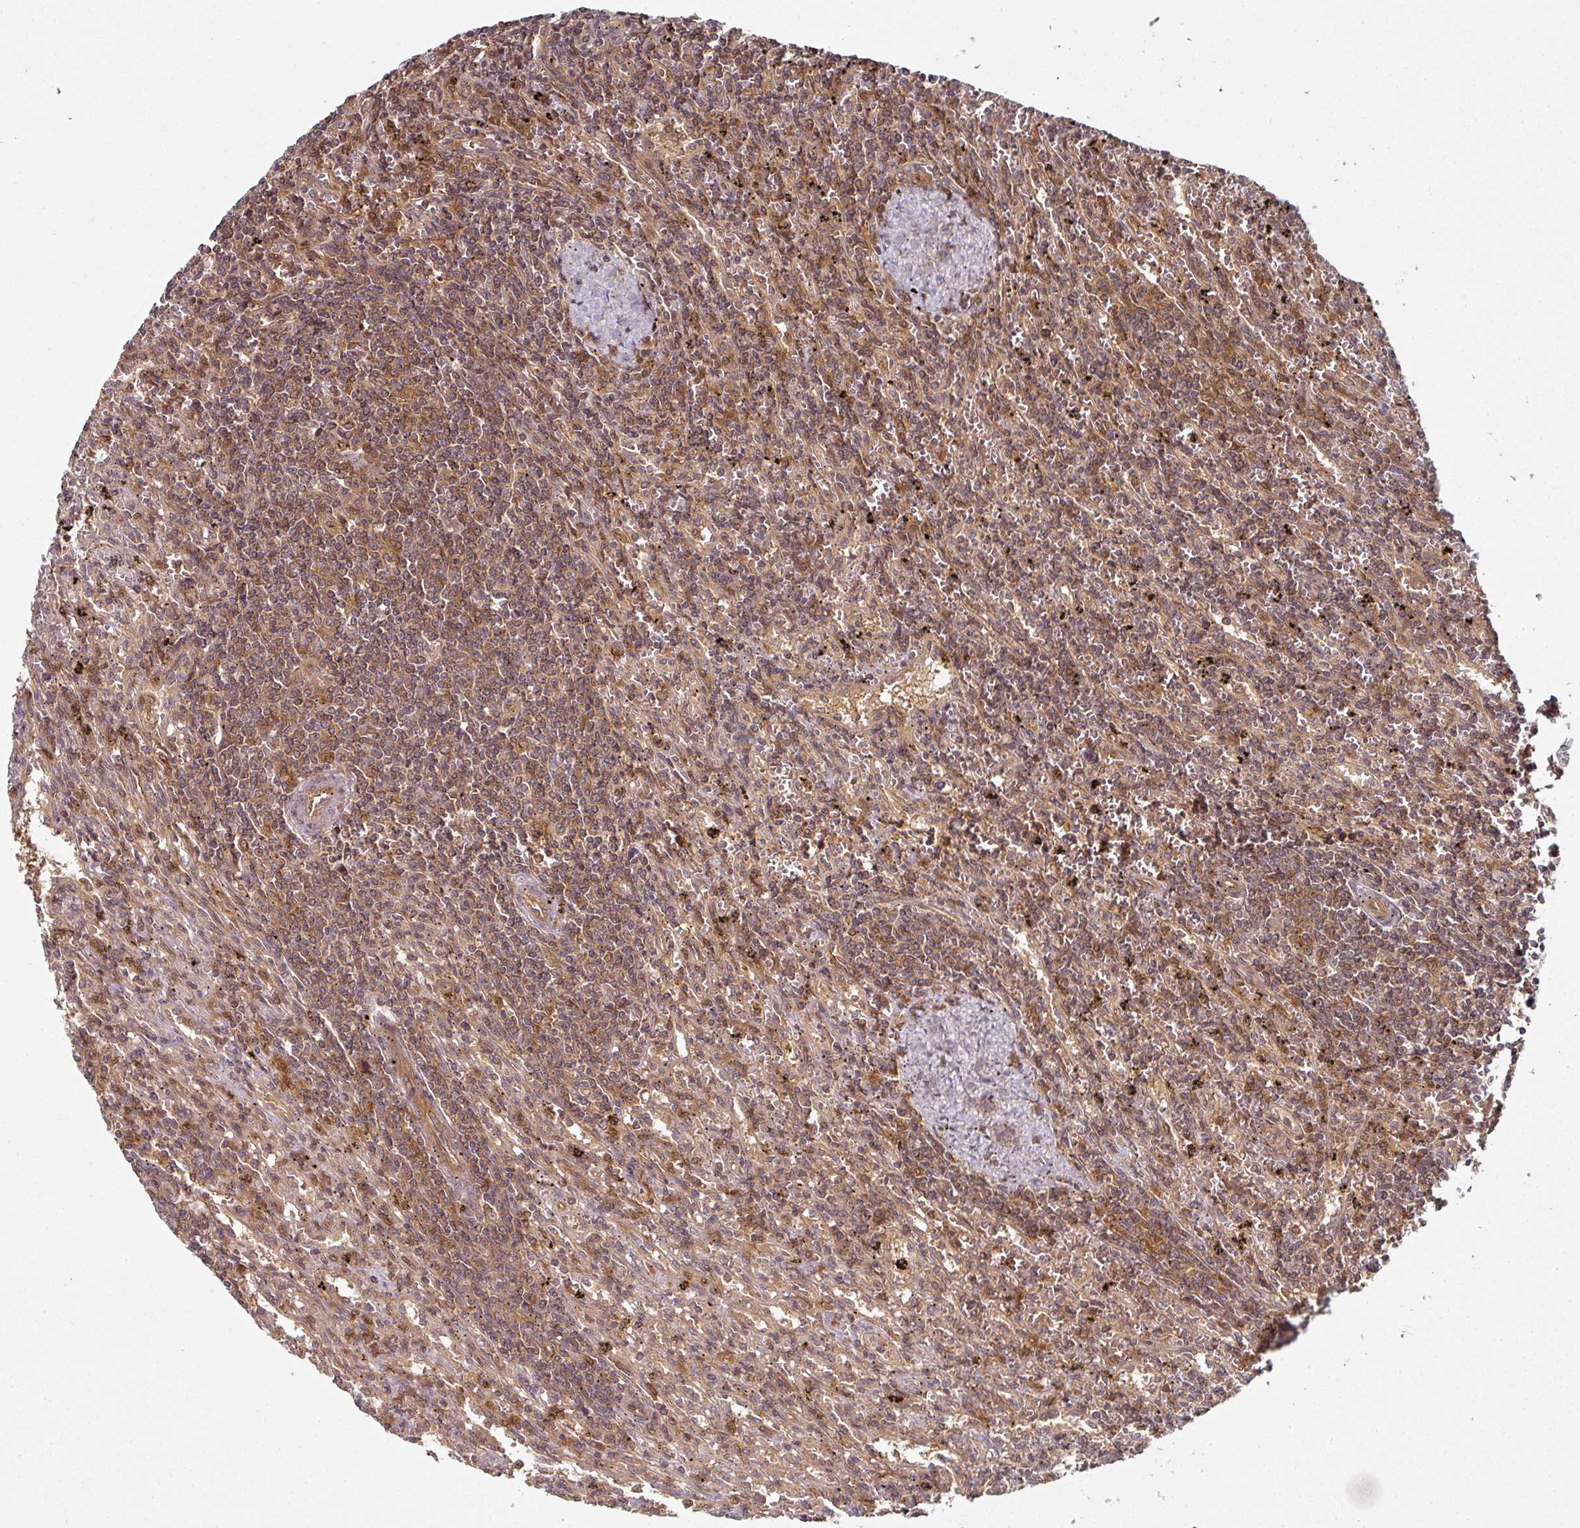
{"staining": {"intensity": "weak", "quantity": "25%-75%", "location": "cytoplasmic/membranous"}, "tissue": "lymphoma", "cell_type": "Tumor cells", "image_type": "cancer", "snomed": [{"axis": "morphology", "description": "Malignant lymphoma, non-Hodgkin's type, Low grade"}, {"axis": "topography", "description": "Spleen"}], "caption": "Immunohistochemical staining of human lymphoma shows weak cytoplasmic/membranous protein positivity in approximately 25%-75% of tumor cells.", "gene": "EIF4EBP2", "patient": {"sex": "male", "age": 76}}